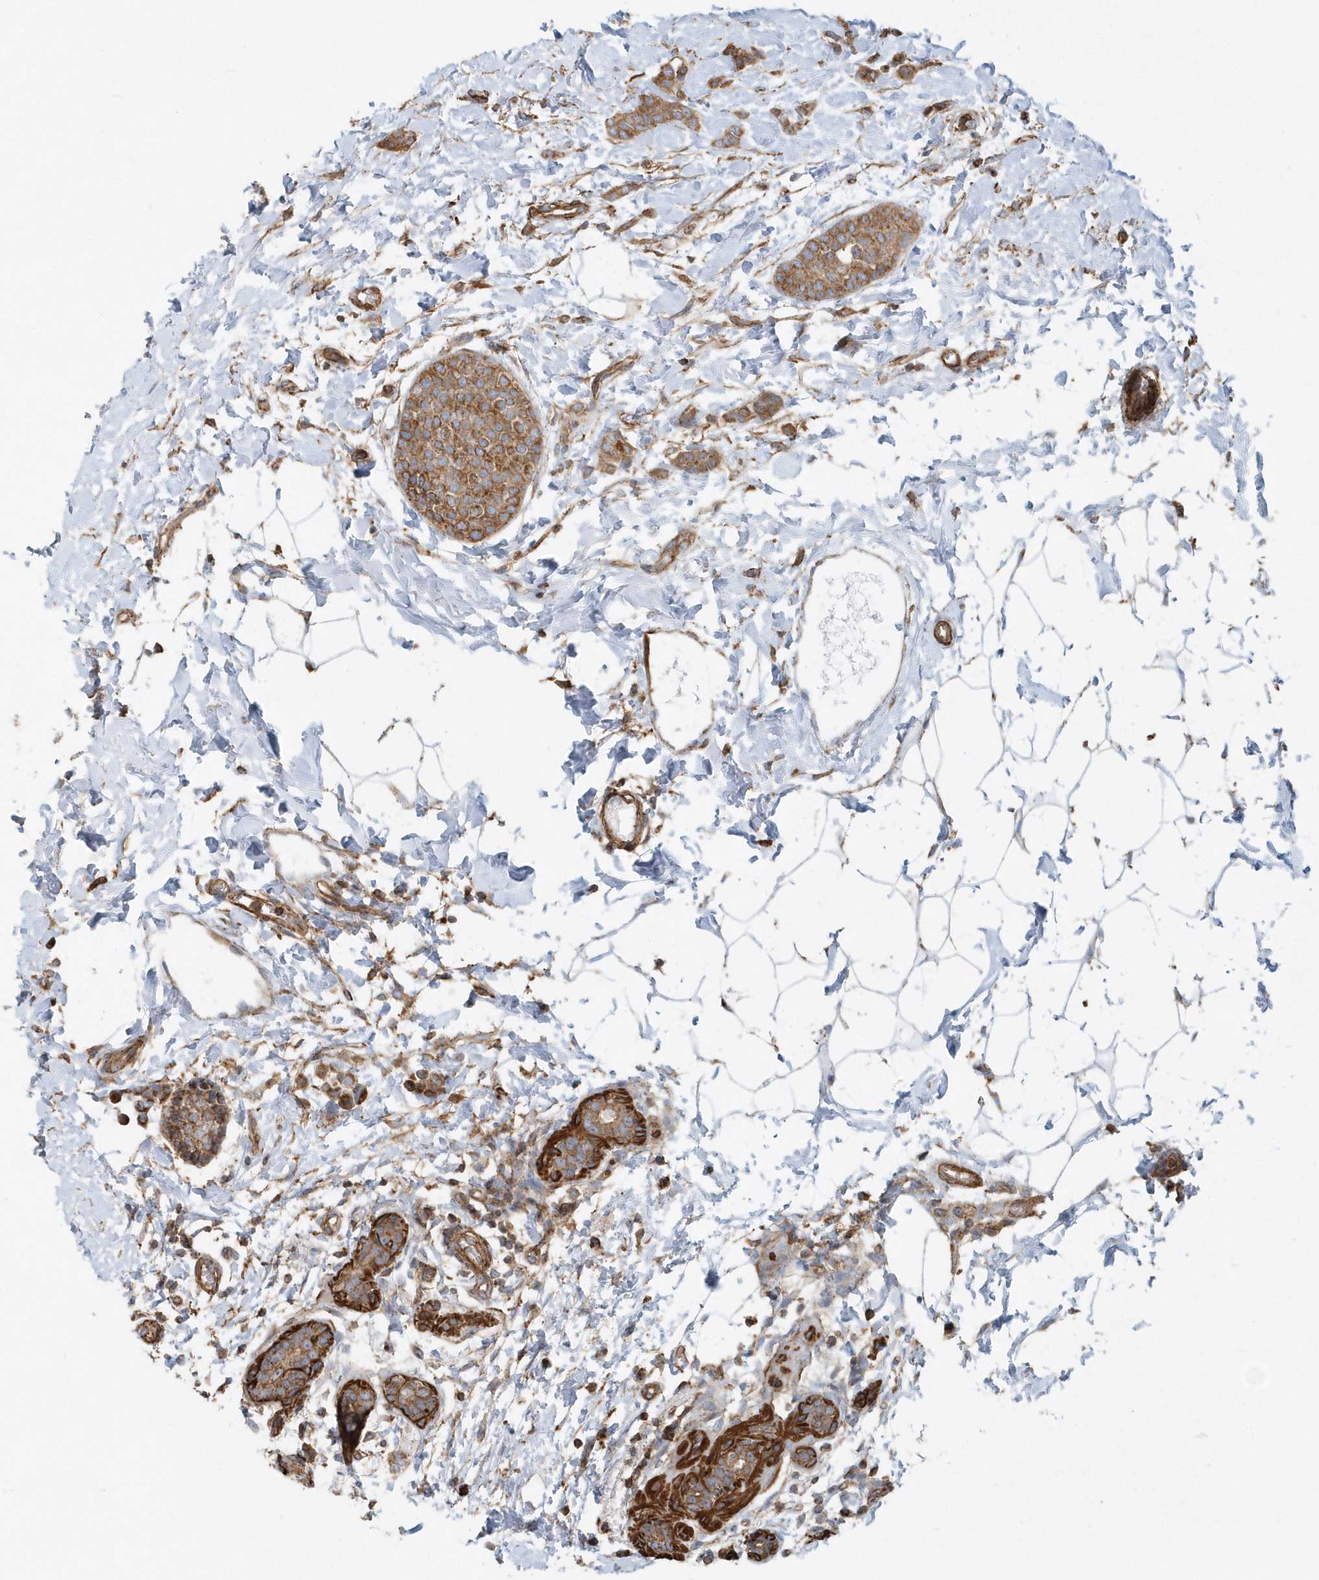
{"staining": {"intensity": "moderate", "quantity": ">75%", "location": "cytoplasmic/membranous"}, "tissue": "breast cancer", "cell_type": "Tumor cells", "image_type": "cancer", "snomed": [{"axis": "morphology", "description": "Lobular carcinoma, in situ"}, {"axis": "morphology", "description": "Lobular carcinoma"}, {"axis": "topography", "description": "Breast"}], "caption": "Protein analysis of breast cancer (lobular carcinoma) tissue displays moderate cytoplasmic/membranous expression in approximately >75% of tumor cells.", "gene": "MMUT", "patient": {"sex": "female", "age": 41}}